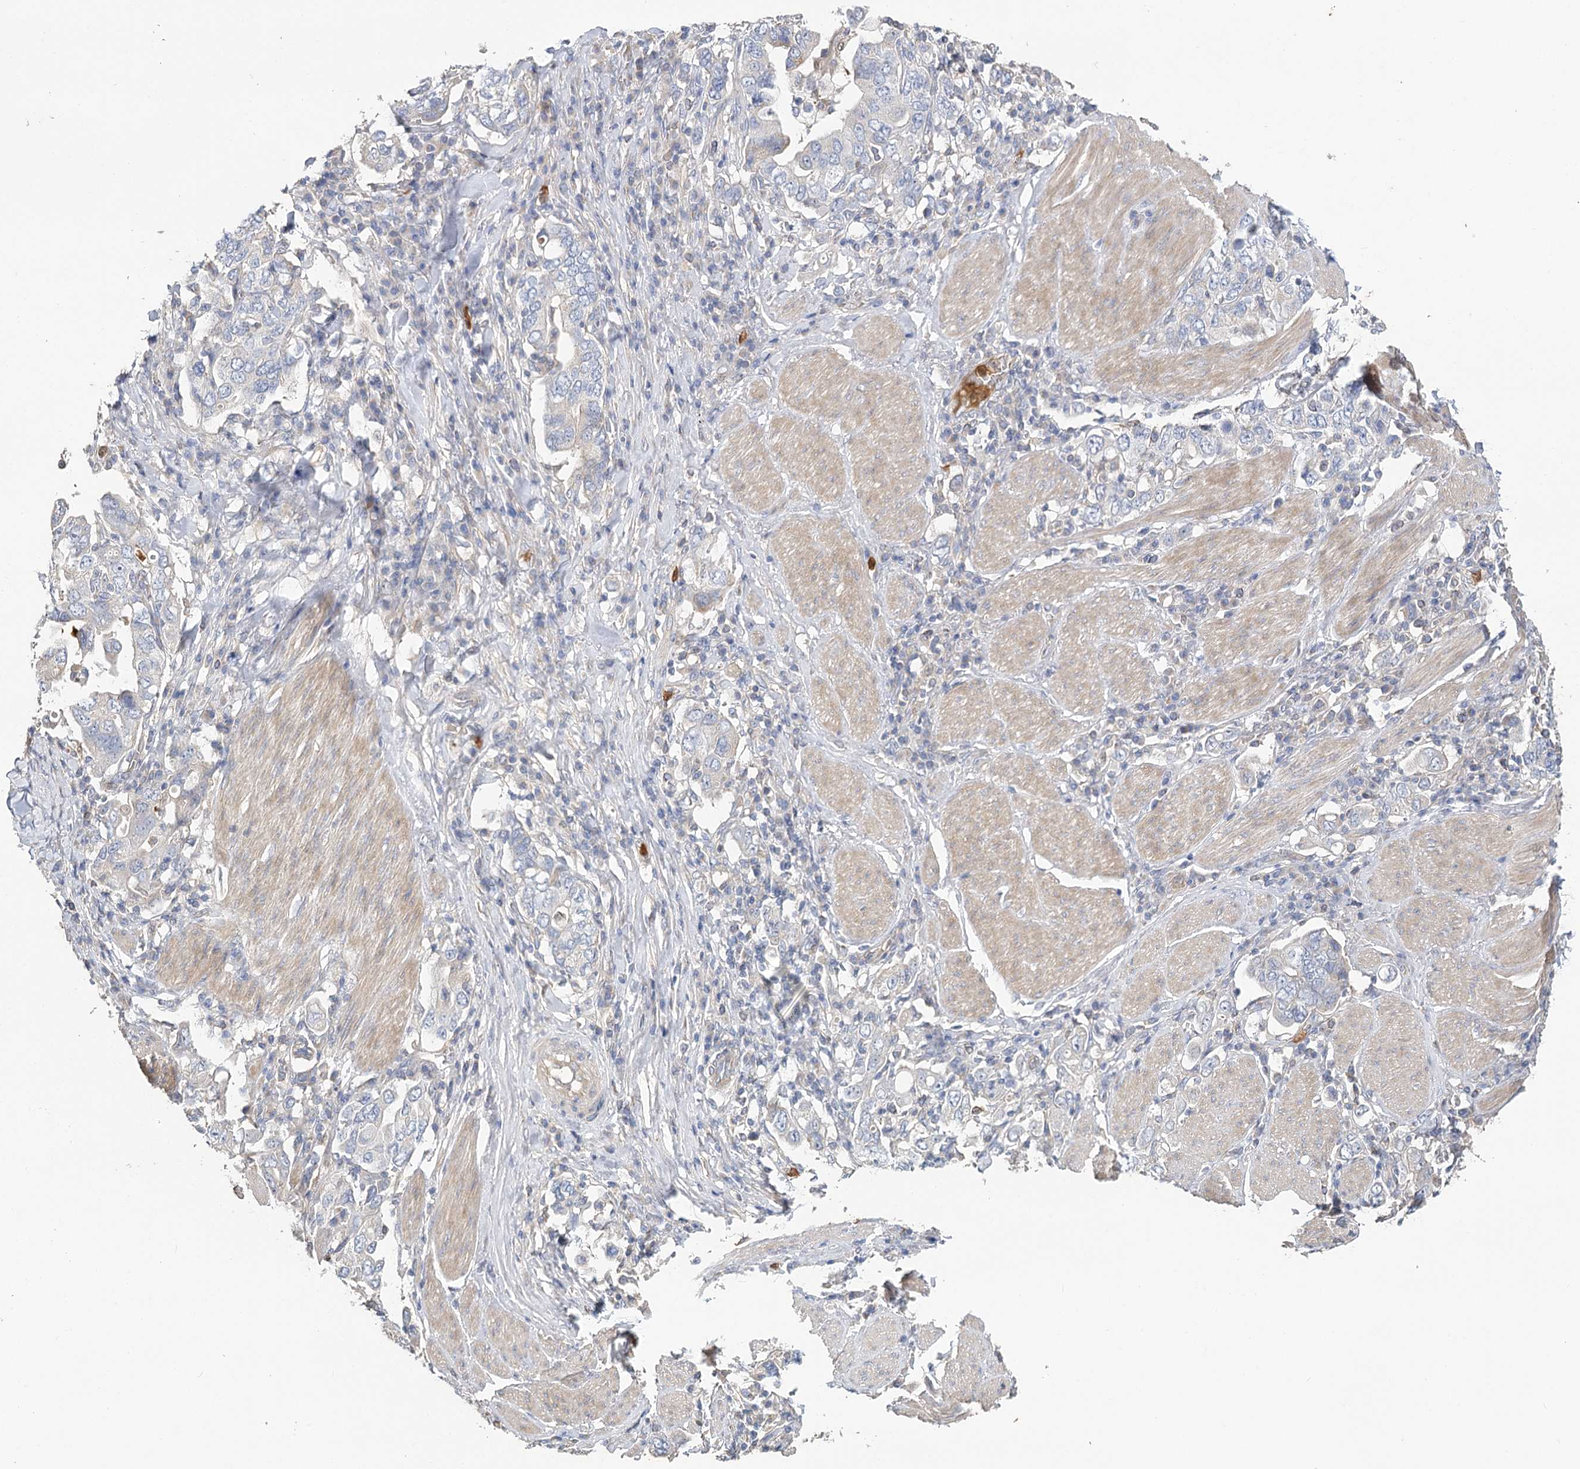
{"staining": {"intensity": "negative", "quantity": "none", "location": "none"}, "tissue": "stomach cancer", "cell_type": "Tumor cells", "image_type": "cancer", "snomed": [{"axis": "morphology", "description": "Adenocarcinoma, NOS"}, {"axis": "topography", "description": "Stomach, upper"}], "caption": "Immunohistochemical staining of human adenocarcinoma (stomach) displays no significant positivity in tumor cells.", "gene": "EPB41L5", "patient": {"sex": "male", "age": 62}}